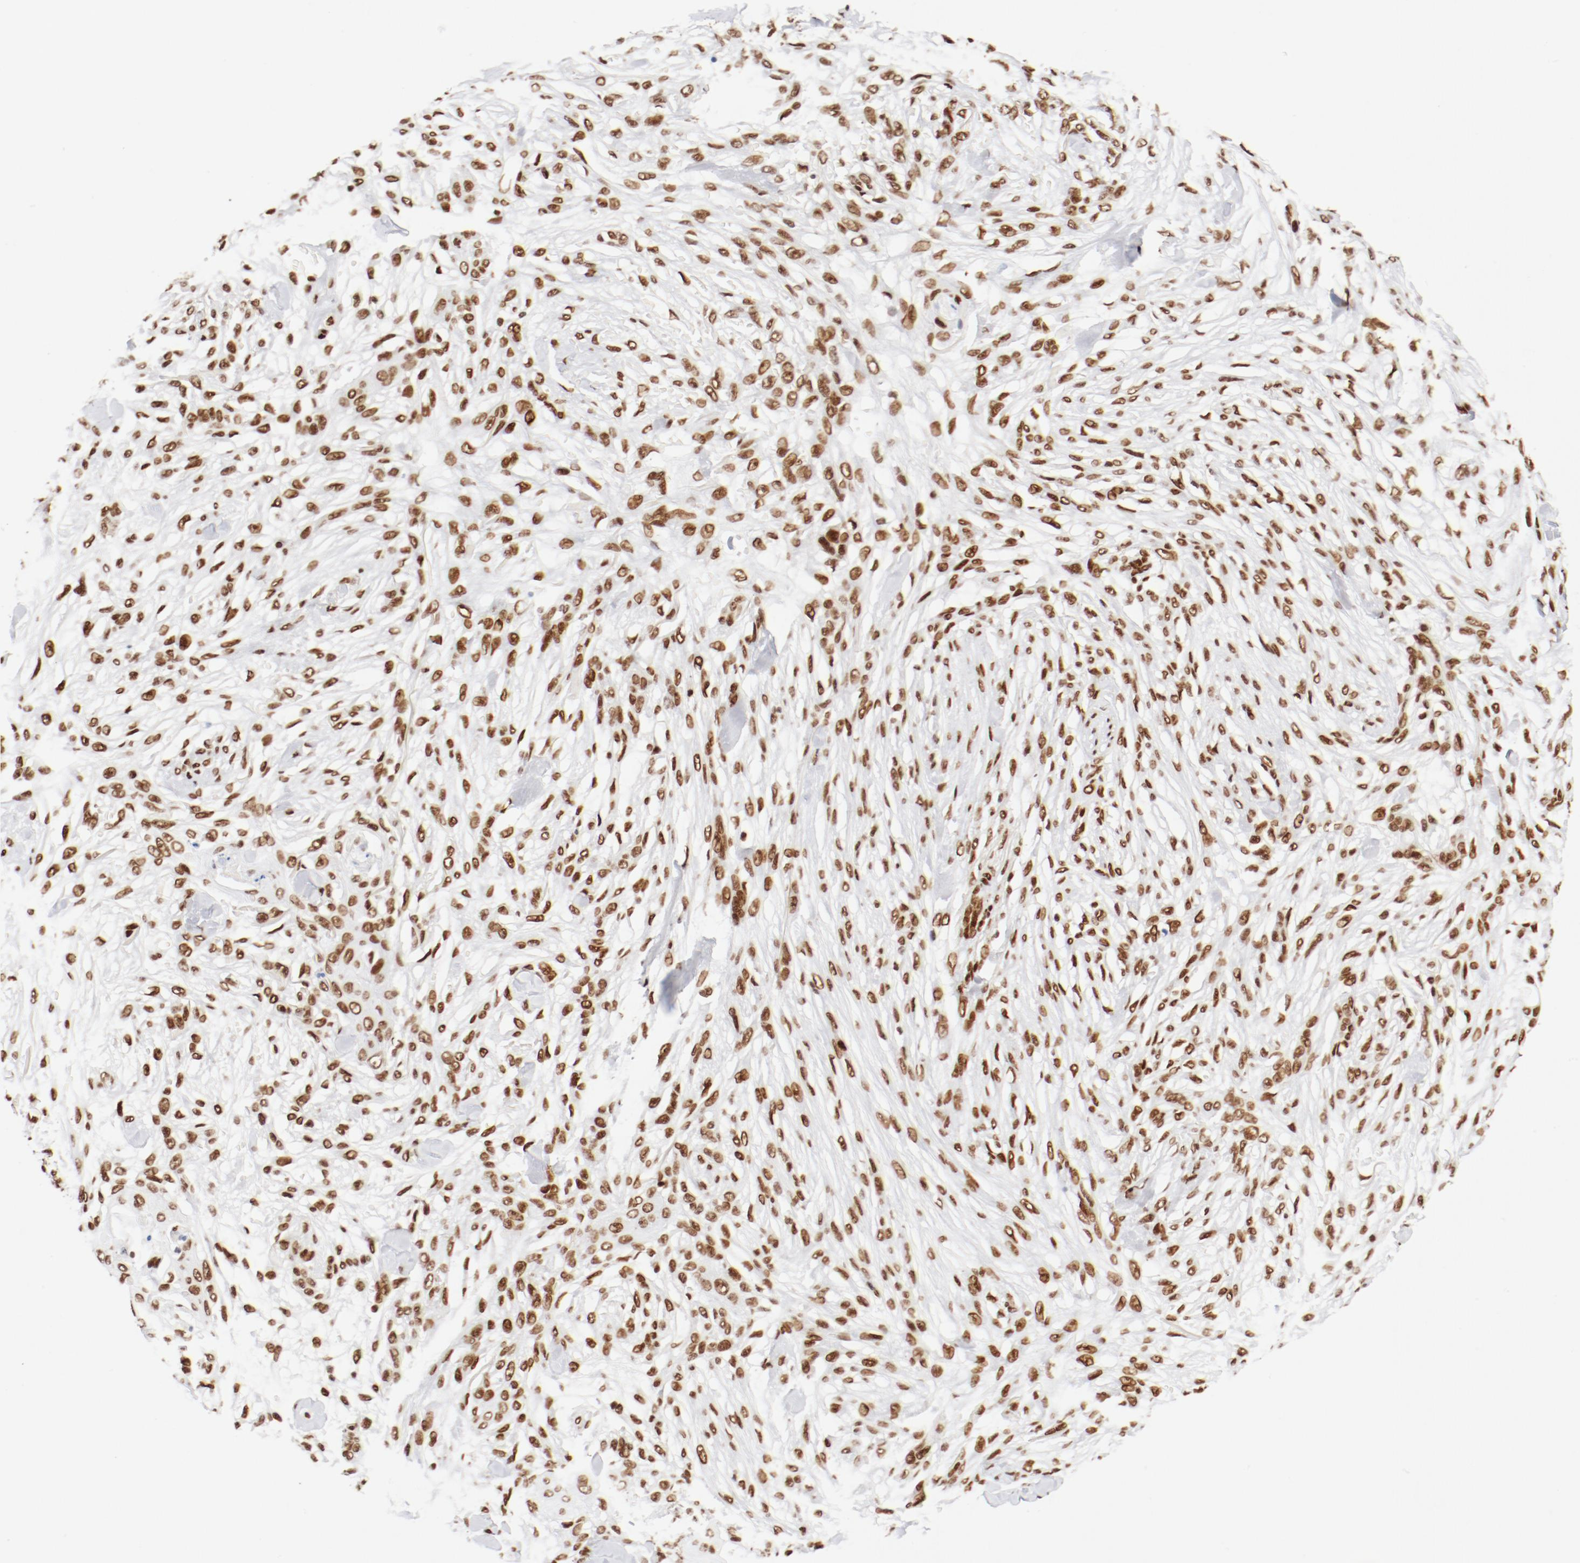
{"staining": {"intensity": "moderate", "quantity": ">75%", "location": "nuclear"}, "tissue": "skin cancer", "cell_type": "Tumor cells", "image_type": "cancer", "snomed": [{"axis": "morphology", "description": "Normal tissue, NOS"}, {"axis": "morphology", "description": "Squamous cell carcinoma, NOS"}, {"axis": "topography", "description": "Skin"}], "caption": "Brown immunohistochemical staining in human skin cancer (squamous cell carcinoma) displays moderate nuclear staining in about >75% of tumor cells.", "gene": "CTBP1", "patient": {"sex": "female", "age": 59}}